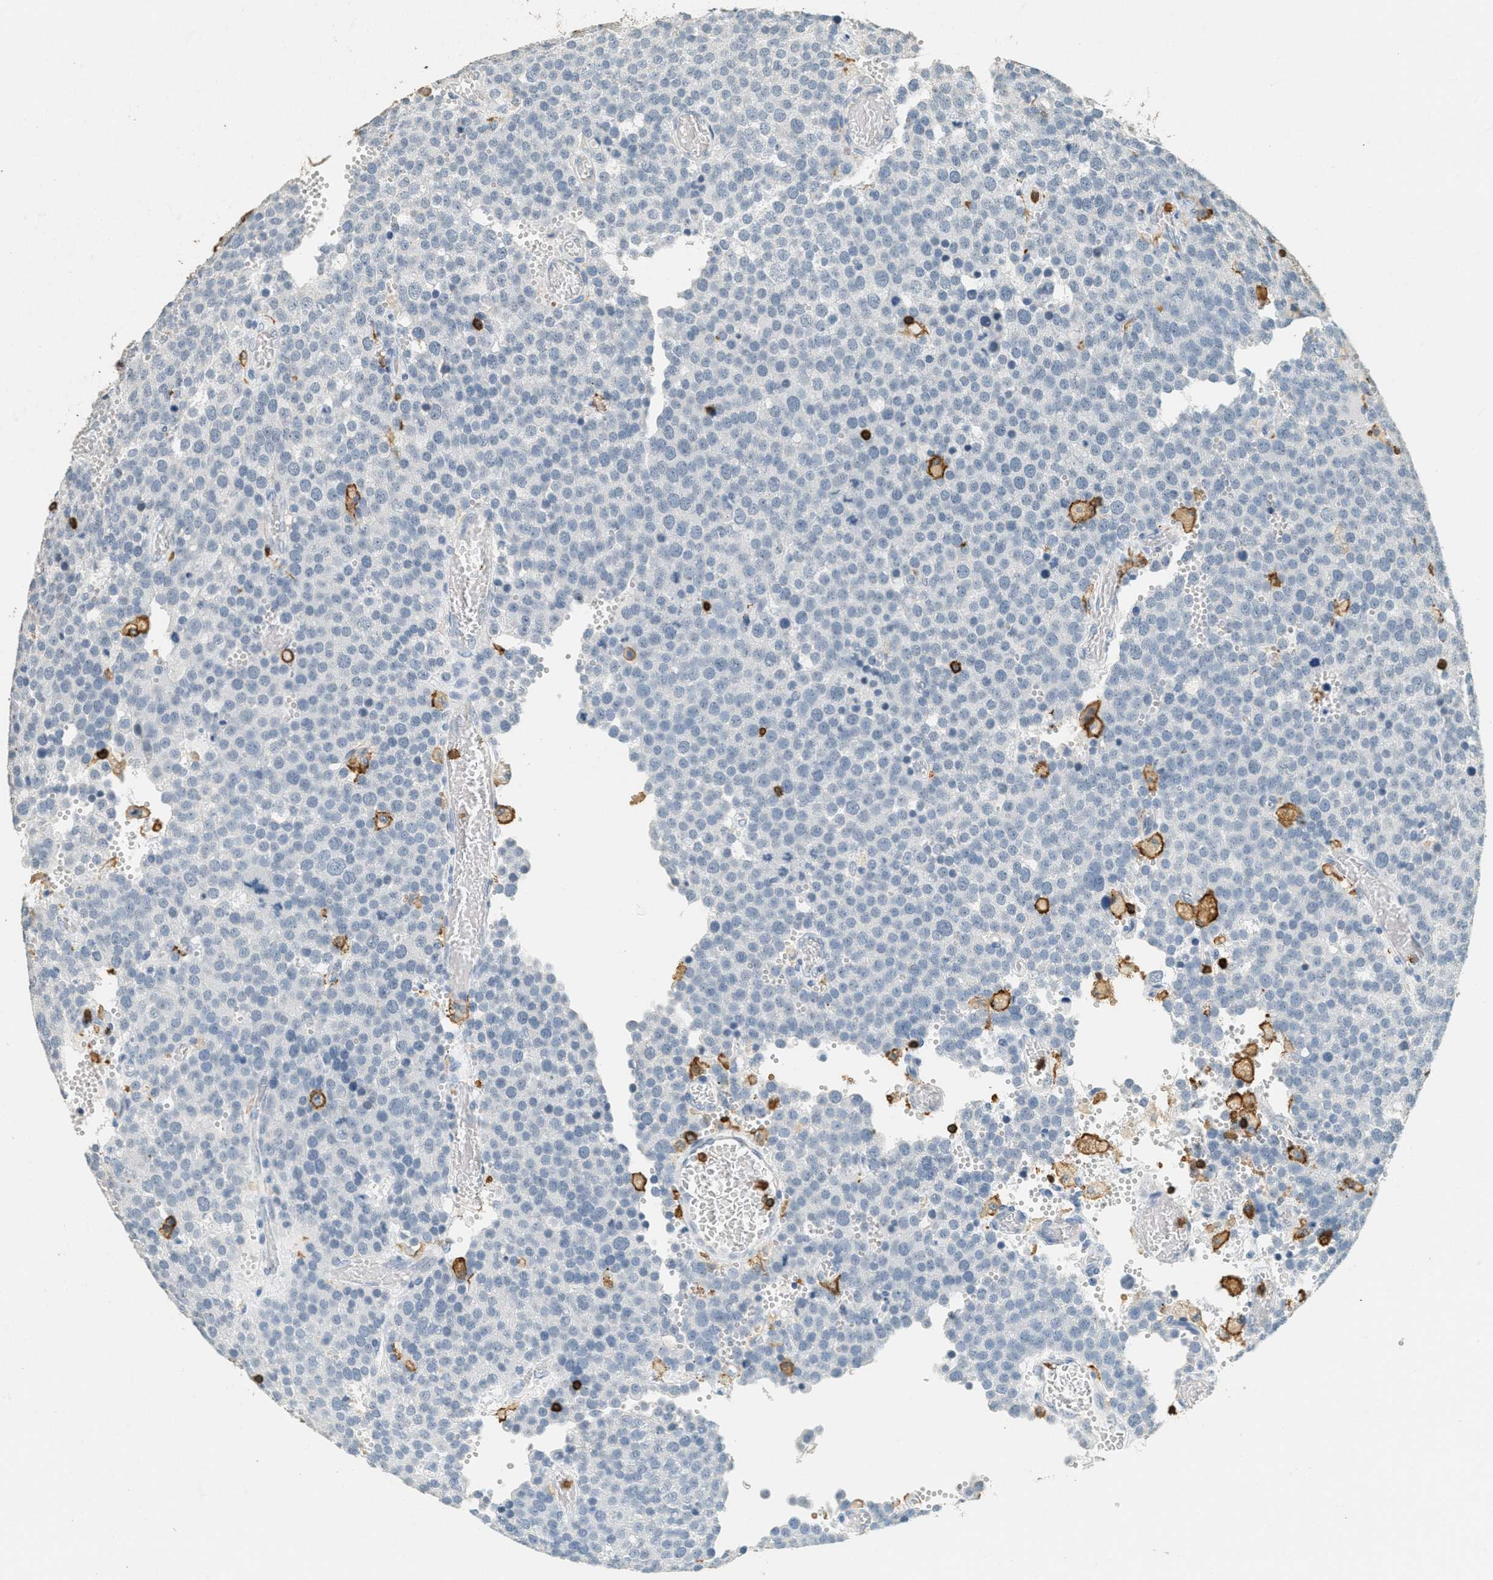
{"staining": {"intensity": "negative", "quantity": "none", "location": "none"}, "tissue": "testis cancer", "cell_type": "Tumor cells", "image_type": "cancer", "snomed": [{"axis": "morphology", "description": "Normal tissue, NOS"}, {"axis": "morphology", "description": "Seminoma, NOS"}, {"axis": "topography", "description": "Testis"}], "caption": "Immunohistochemistry photomicrograph of testis cancer stained for a protein (brown), which exhibits no staining in tumor cells.", "gene": "LSP1", "patient": {"sex": "male", "age": 71}}